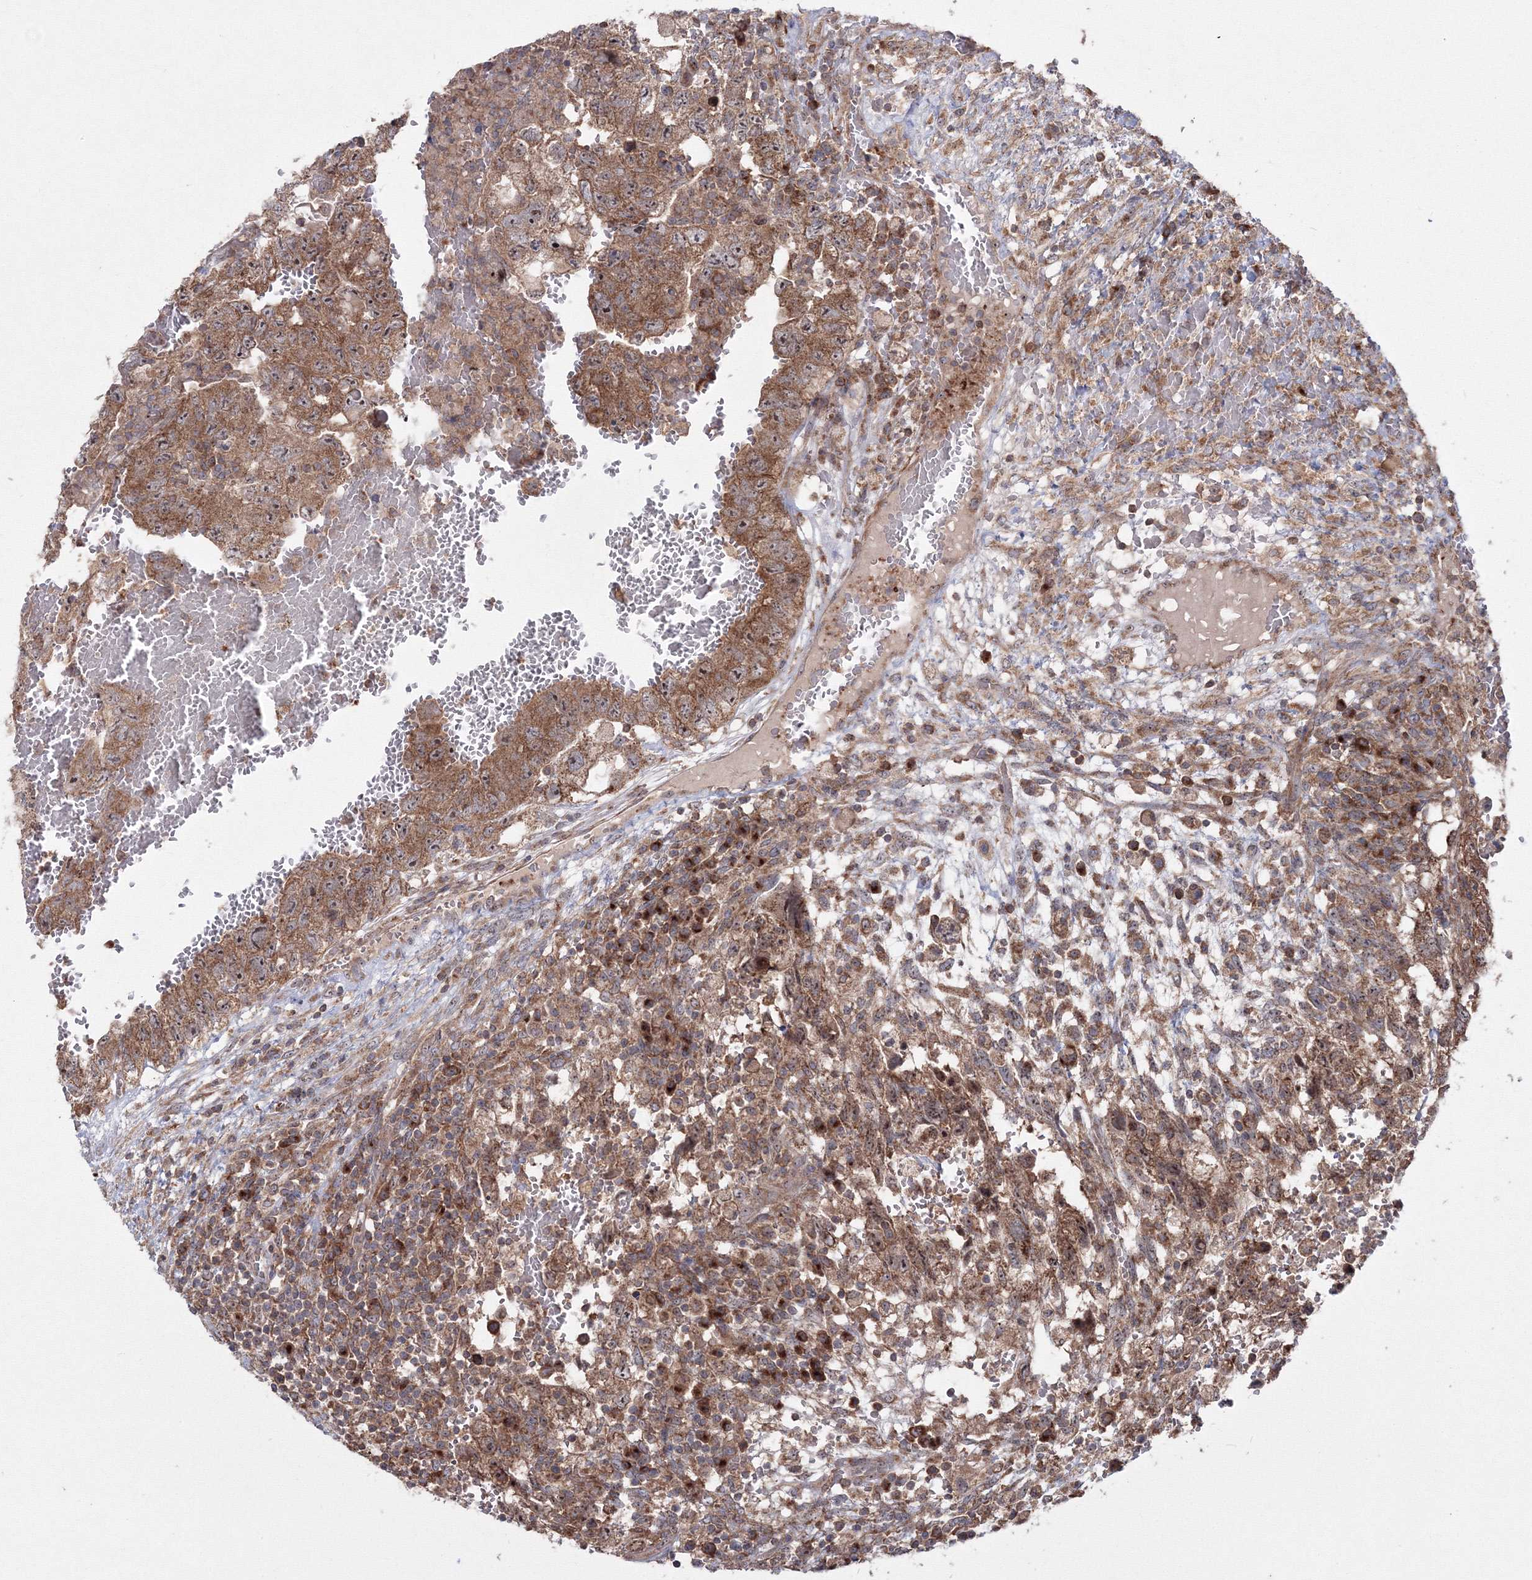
{"staining": {"intensity": "strong", "quantity": ">75%", "location": "cytoplasmic/membranous,nuclear"}, "tissue": "testis cancer", "cell_type": "Tumor cells", "image_type": "cancer", "snomed": [{"axis": "morphology", "description": "Carcinoma, Embryonal, NOS"}, {"axis": "topography", "description": "Testis"}], "caption": "IHC of human embryonal carcinoma (testis) displays high levels of strong cytoplasmic/membranous and nuclear staining in about >75% of tumor cells.", "gene": "PEX13", "patient": {"sex": "male", "age": 36}}